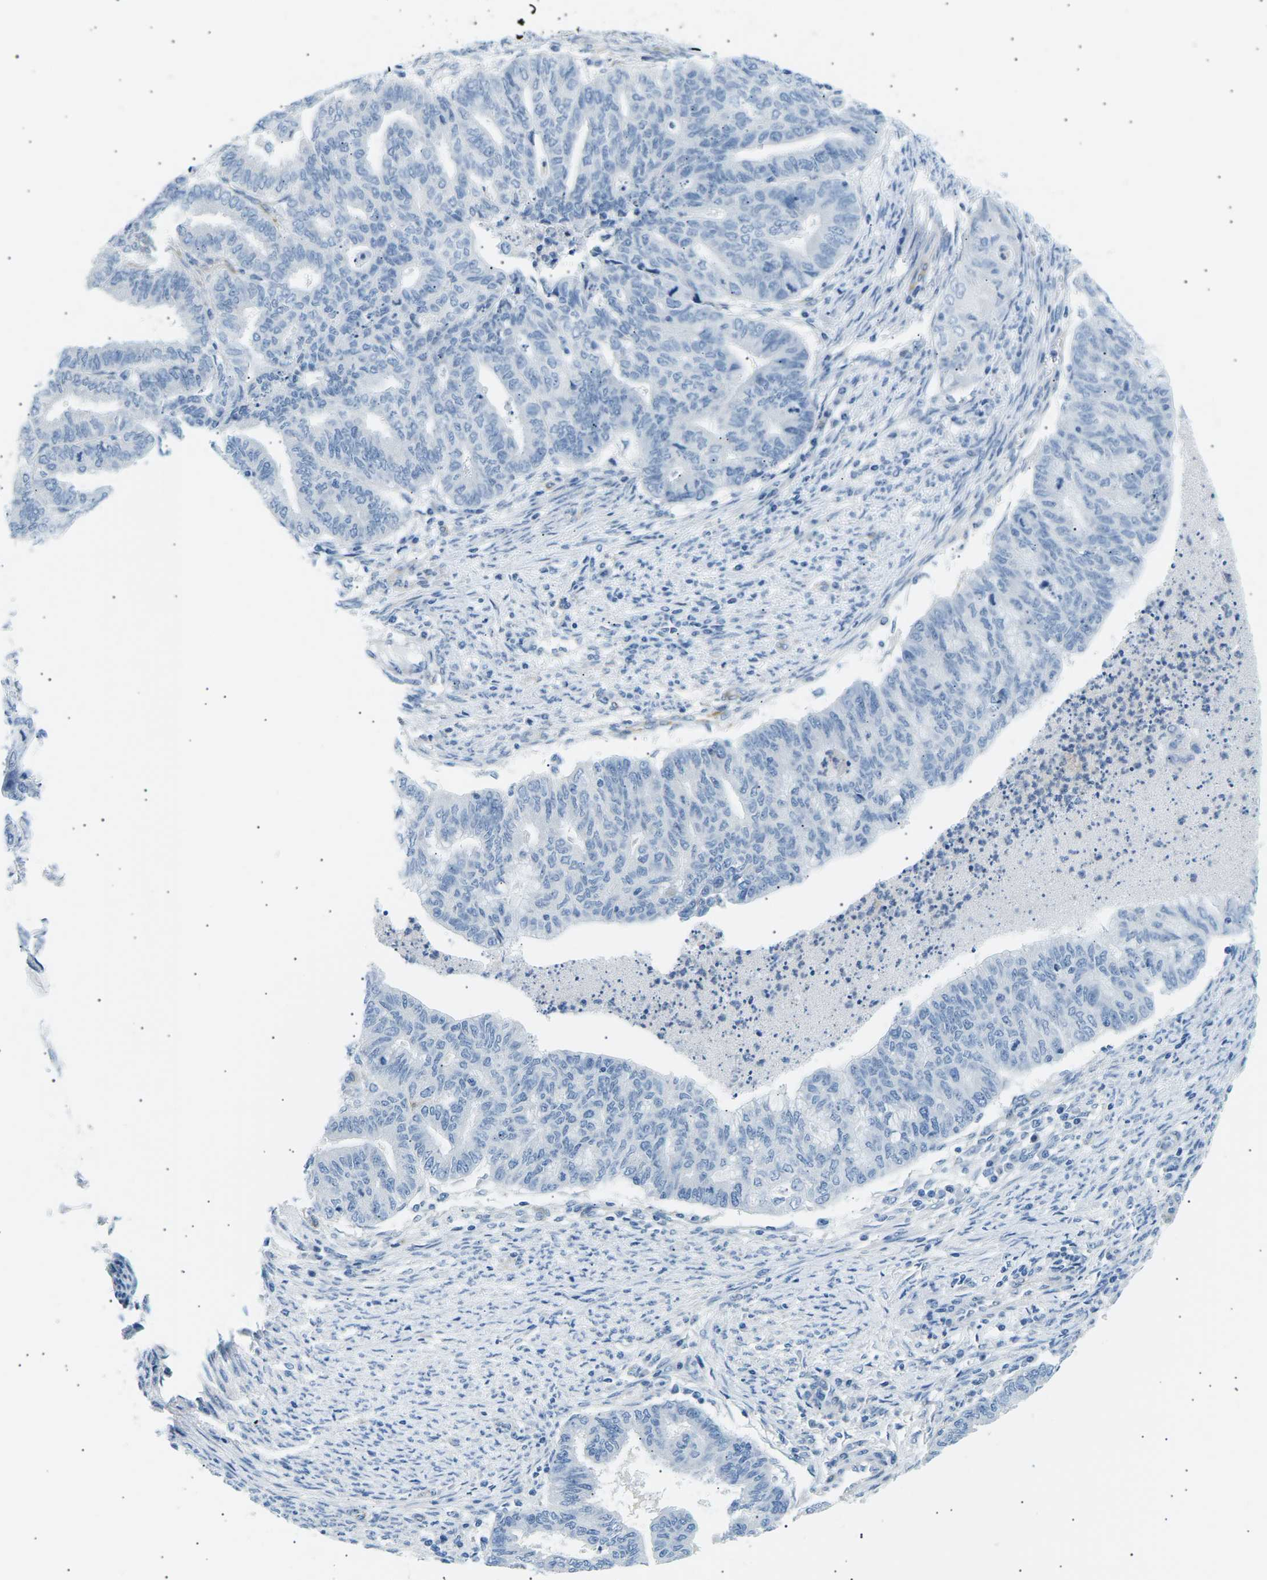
{"staining": {"intensity": "negative", "quantity": "none", "location": "none"}, "tissue": "endometrial cancer", "cell_type": "Tumor cells", "image_type": "cancer", "snomed": [{"axis": "morphology", "description": "Adenocarcinoma, NOS"}, {"axis": "topography", "description": "Endometrium"}], "caption": "DAB (3,3'-diaminobenzidine) immunohistochemical staining of human adenocarcinoma (endometrial) exhibits no significant positivity in tumor cells.", "gene": "SEPTIN5", "patient": {"sex": "female", "age": 79}}